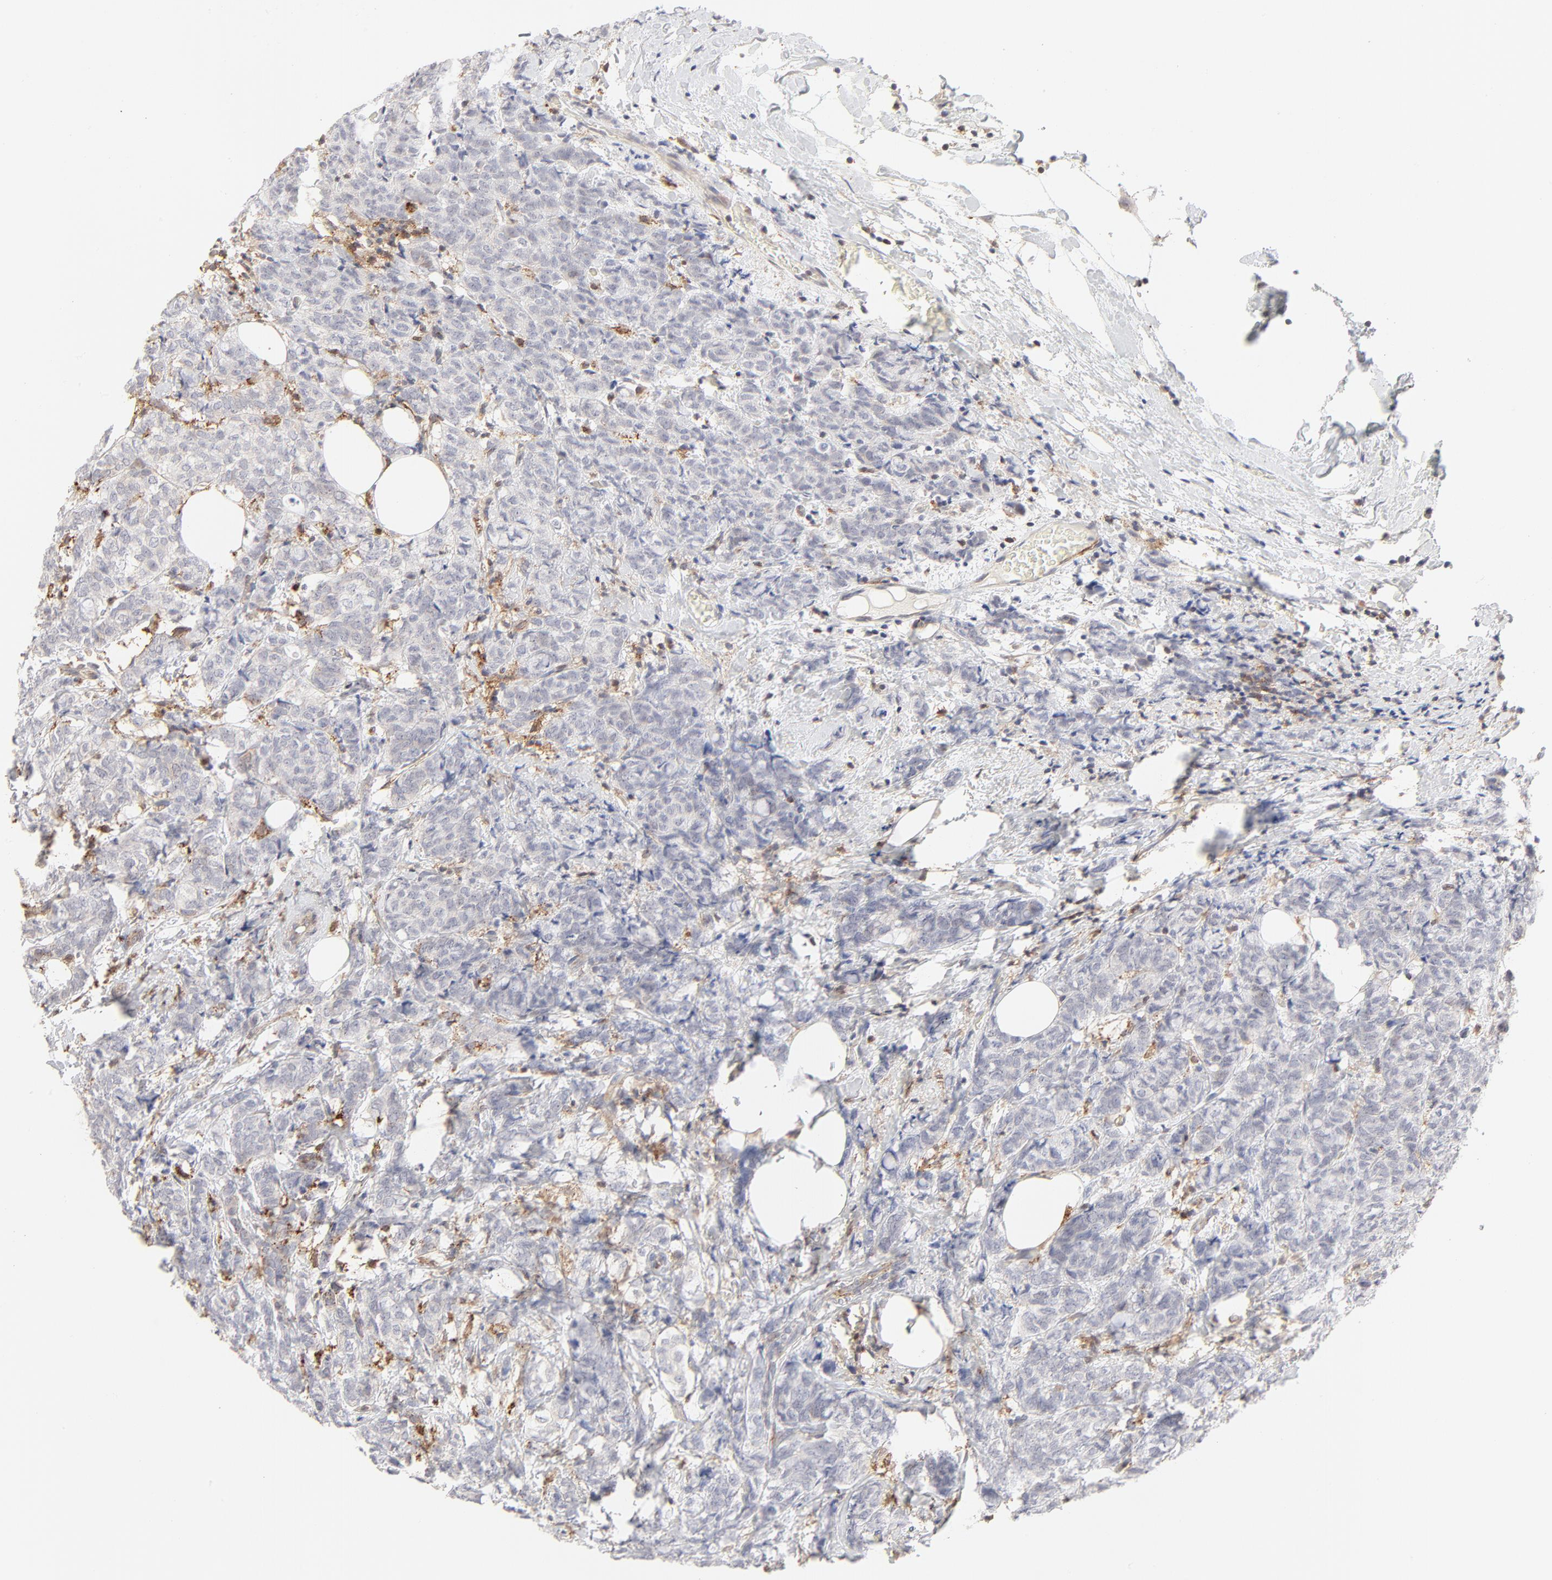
{"staining": {"intensity": "negative", "quantity": "none", "location": "none"}, "tissue": "breast cancer", "cell_type": "Tumor cells", "image_type": "cancer", "snomed": [{"axis": "morphology", "description": "Lobular carcinoma"}, {"axis": "topography", "description": "Breast"}], "caption": "This is an immunohistochemistry (IHC) micrograph of breast cancer (lobular carcinoma). There is no expression in tumor cells.", "gene": "CDK6", "patient": {"sex": "female", "age": 60}}